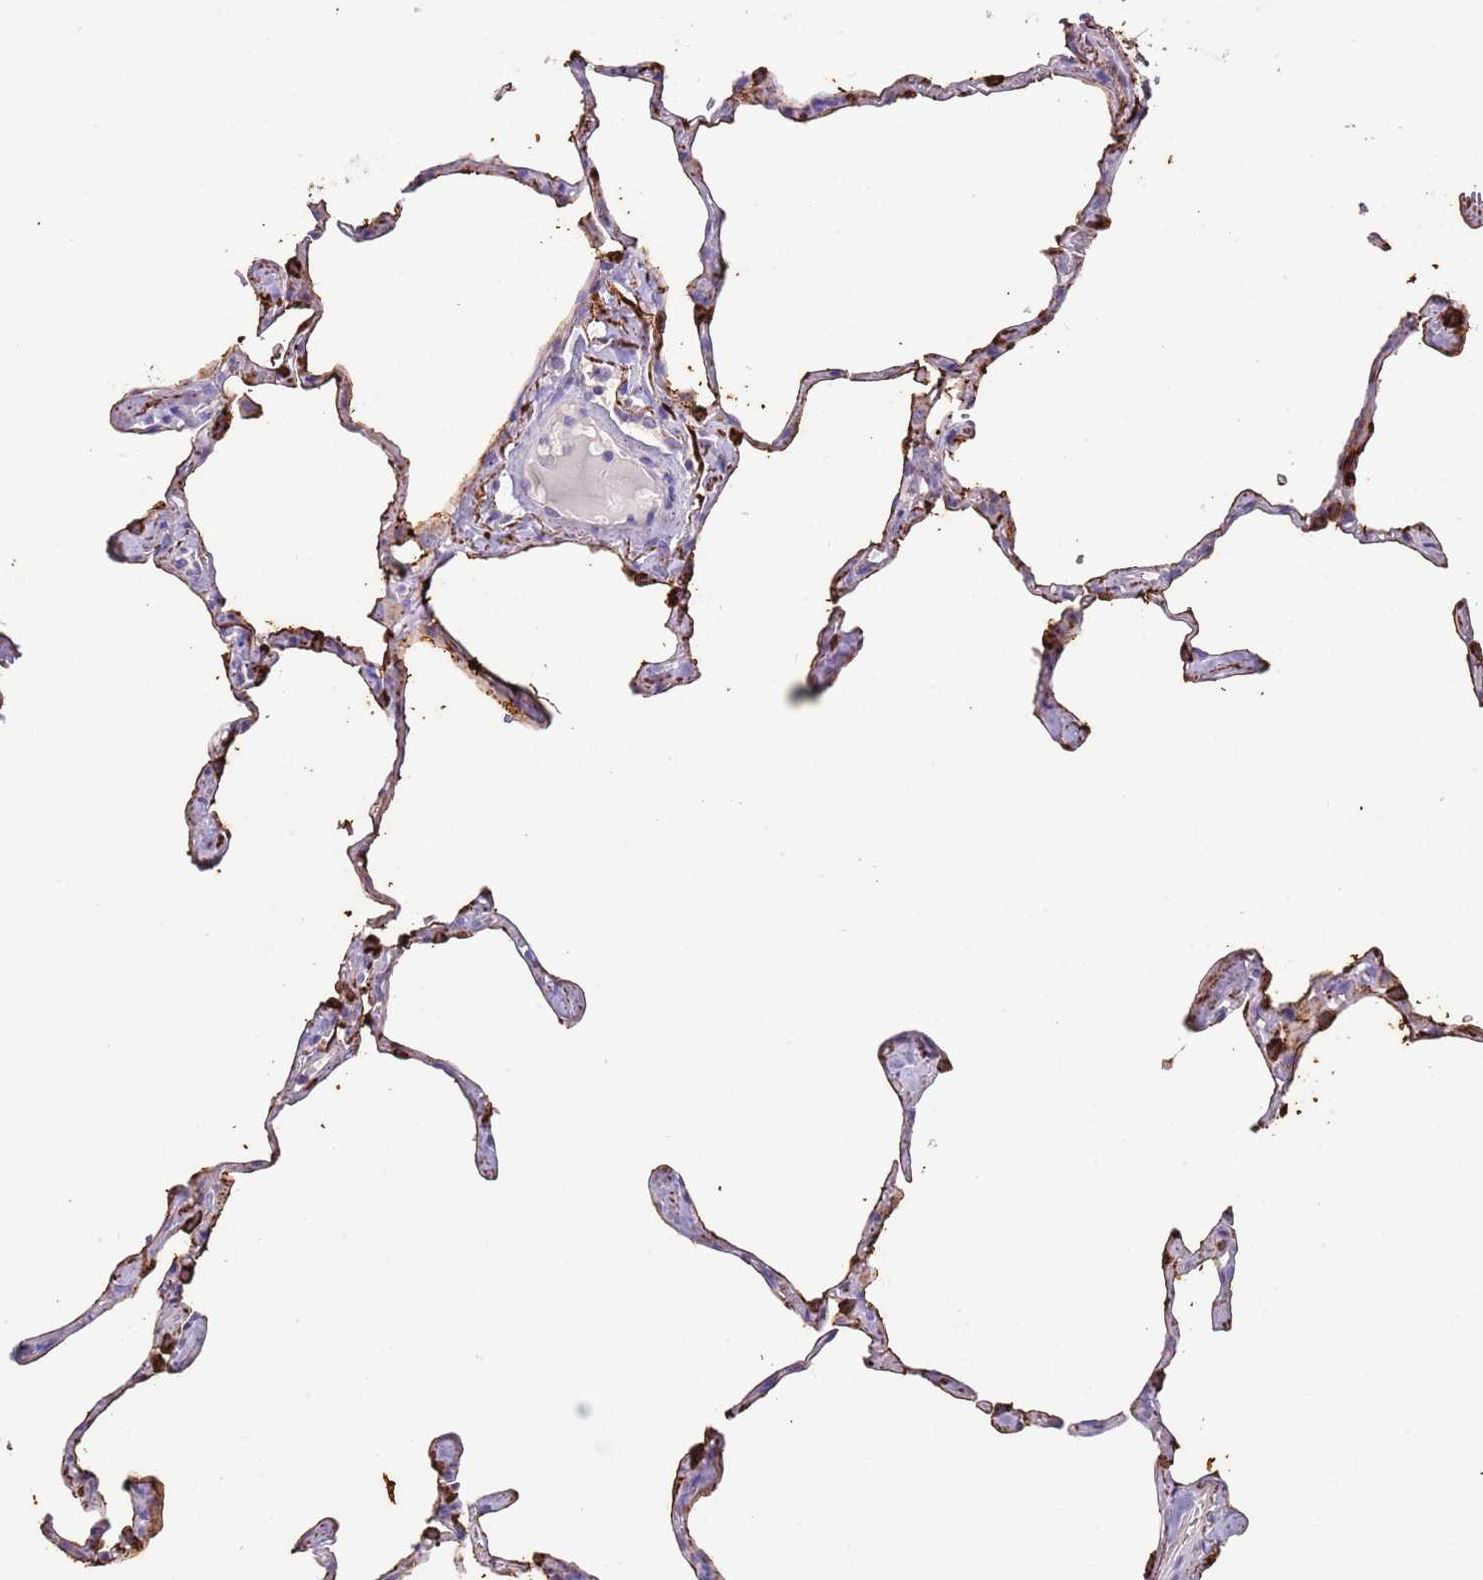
{"staining": {"intensity": "strong", "quantity": "<25%", "location": "cytoplasmic/membranous"}, "tissue": "lung", "cell_type": "Alveolar cells", "image_type": "normal", "snomed": [{"axis": "morphology", "description": "Normal tissue, NOS"}, {"axis": "topography", "description": "Lung"}], "caption": "A histopathology image showing strong cytoplasmic/membranous positivity in about <25% of alveolar cells in benign lung, as visualized by brown immunohistochemical staining.", "gene": "SFTPA1", "patient": {"sex": "male", "age": 65}}